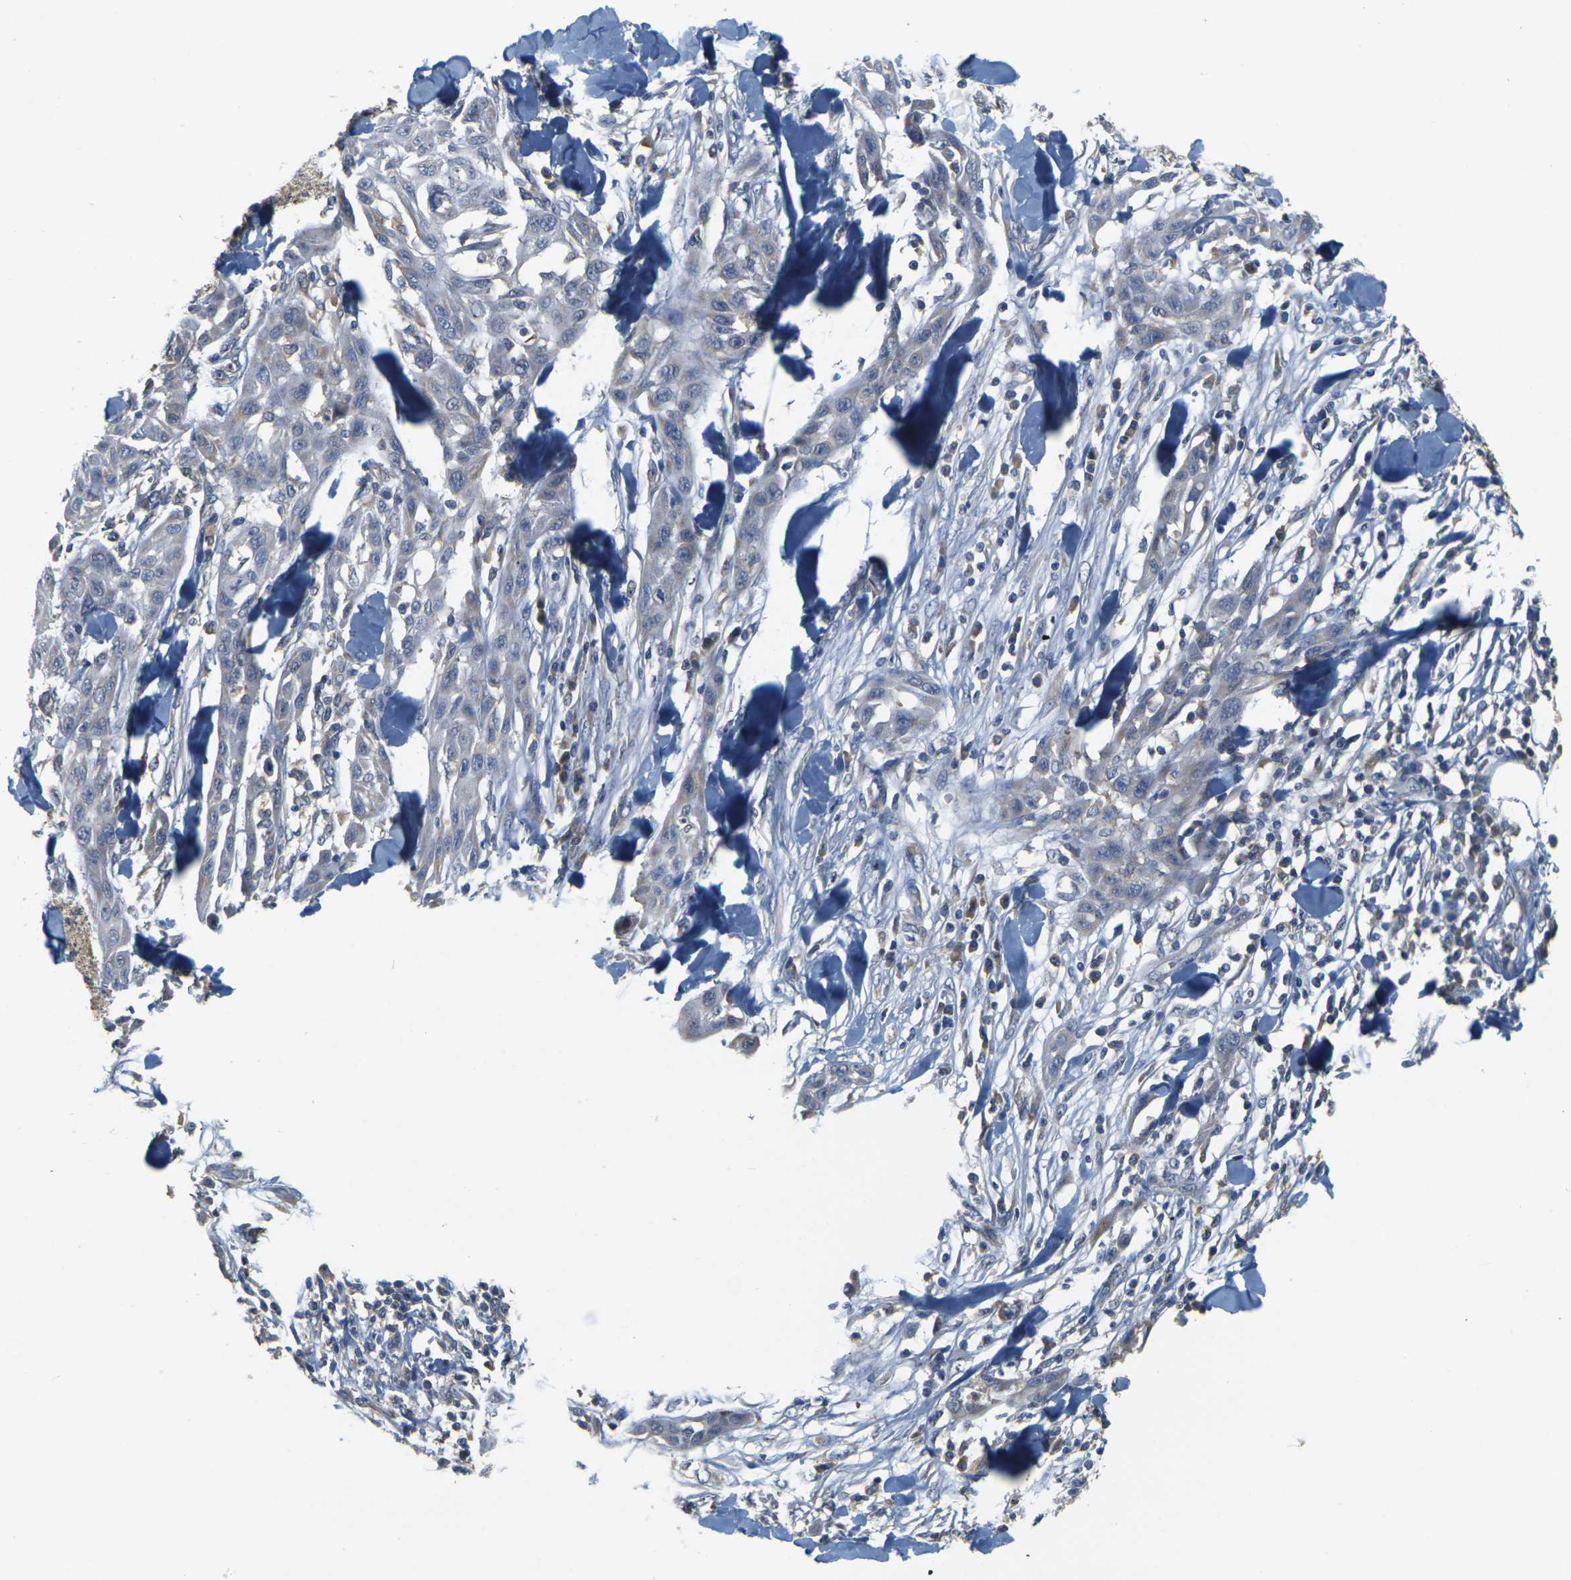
{"staining": {"intensity": "negative", "quantity": "none", "location": "none"}, "tissue": "skin cancer", "cell_type": "Tumor cells", "image_type": "cancer", "snomed": [{"axis": "morphology", "description": "Squamous cell carcinoma, NOS"}, {"axis": "topography", "description": "Skin"}], "caption": "Immunohistochemistry (IHC) histopathology image of neoplastic tissue: squamous cell carcinoma (skin) stained with DAB (3,3'-diaminobenzidine) demonstrates no significant protein expression in tumor cells.", "gene": "GDAP1", "patient": {"sex": "male", "age": 24}}